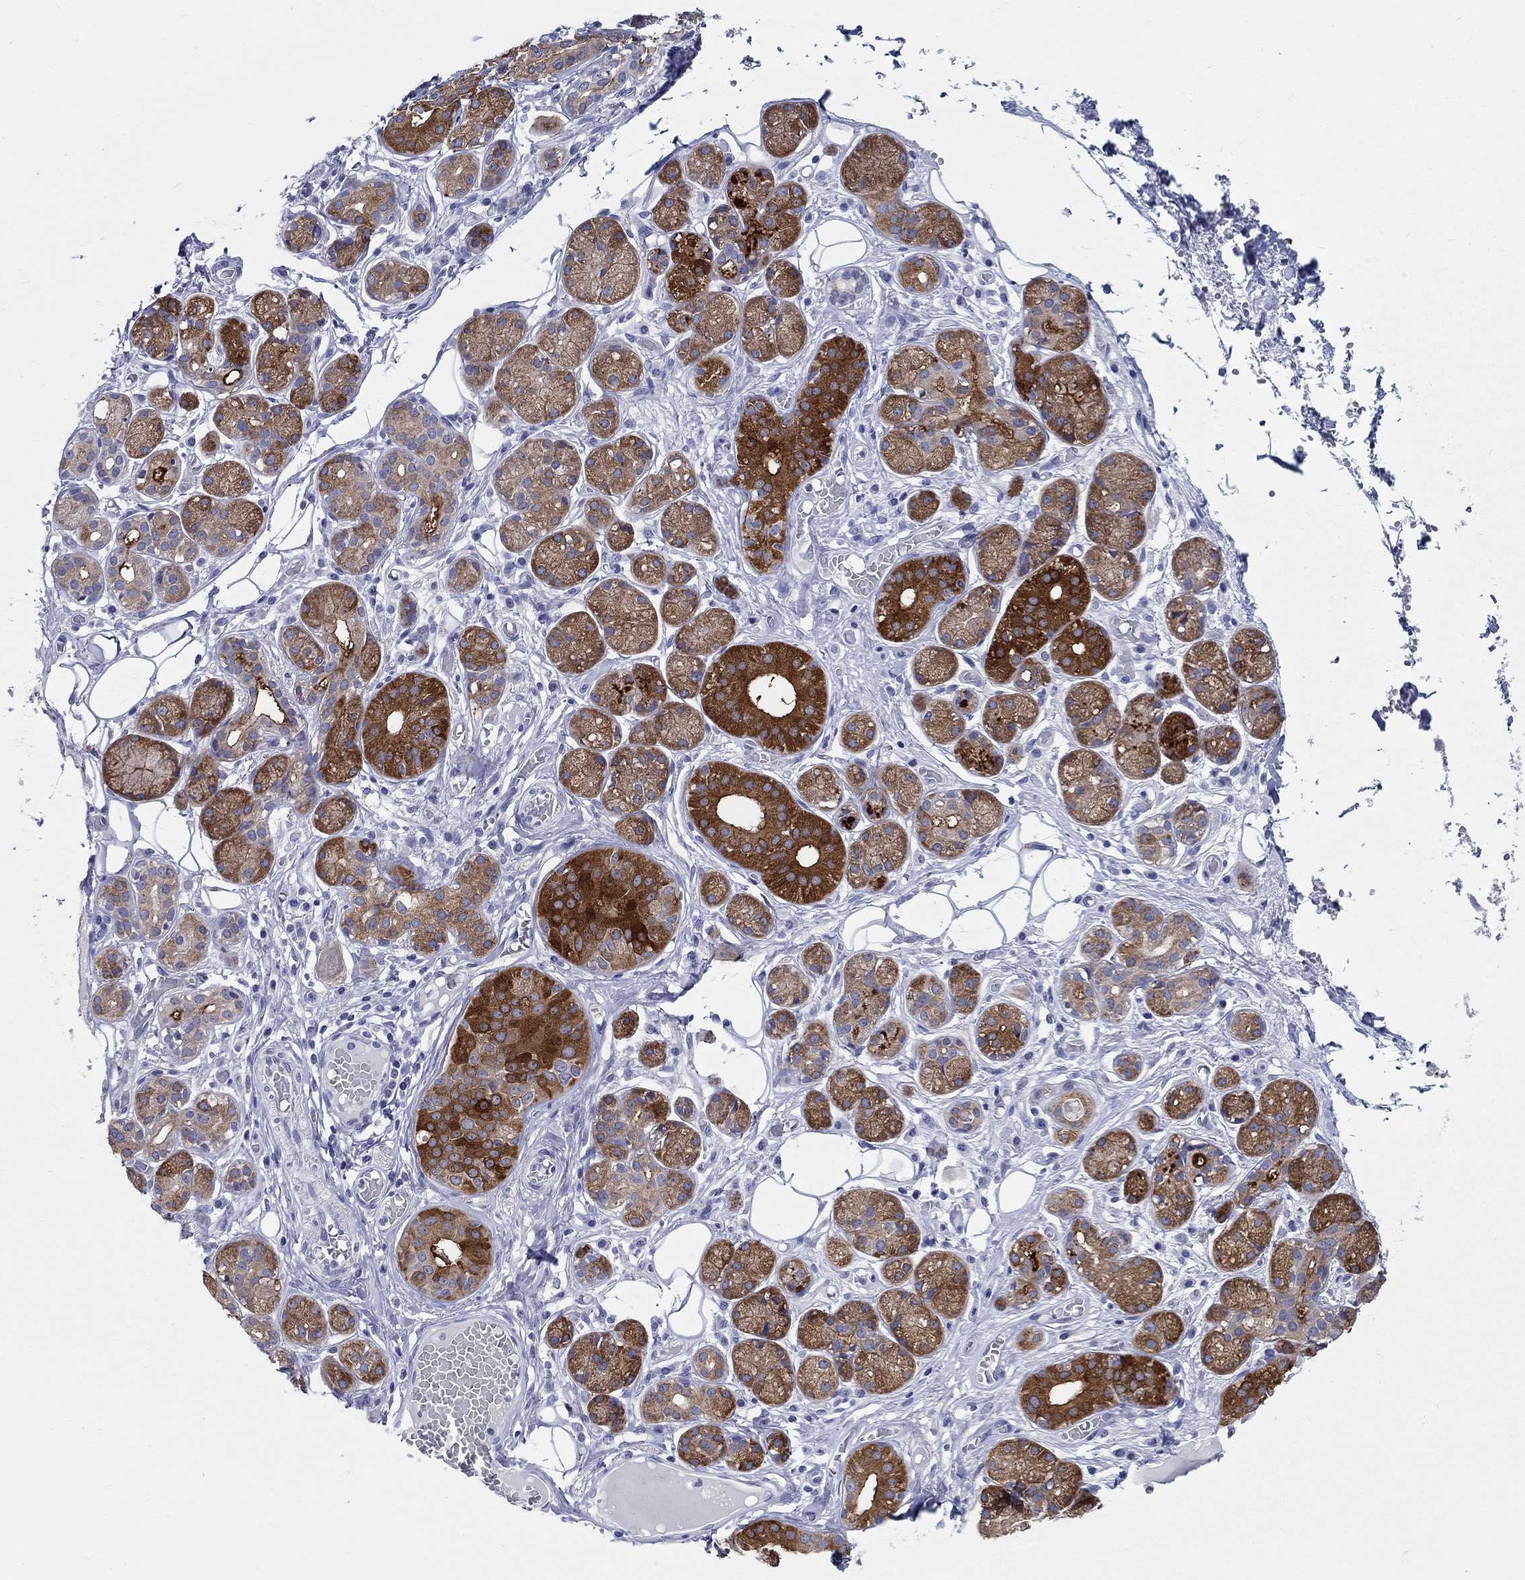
{"staining": {"intensity": "strong", "quantity": "25%-75%", "location": "cytoplasmic/membranous"}, "tissue": "salivary gland", "cell_type": "Glandular cells", "image_type": "normal", "snomed": [{"axis": "morphology", "description": "Normal tissue, NOS"}, {"axis": "topography", "description": "Salivary gland"}, {"axis": "topography", "description": "Peripheral nerve tissue"}], "caption": "Salivary gland was stained to show a protein in brown. There is high levels of strong cytoplasmic/membranous positivity in approximately 25%-75% of glandular cells. (DAB = brown stain, brightfield microscopy at high magnification).", "gene": "RAP1GAP", "patient": {"sex": "male", "age": 71}}